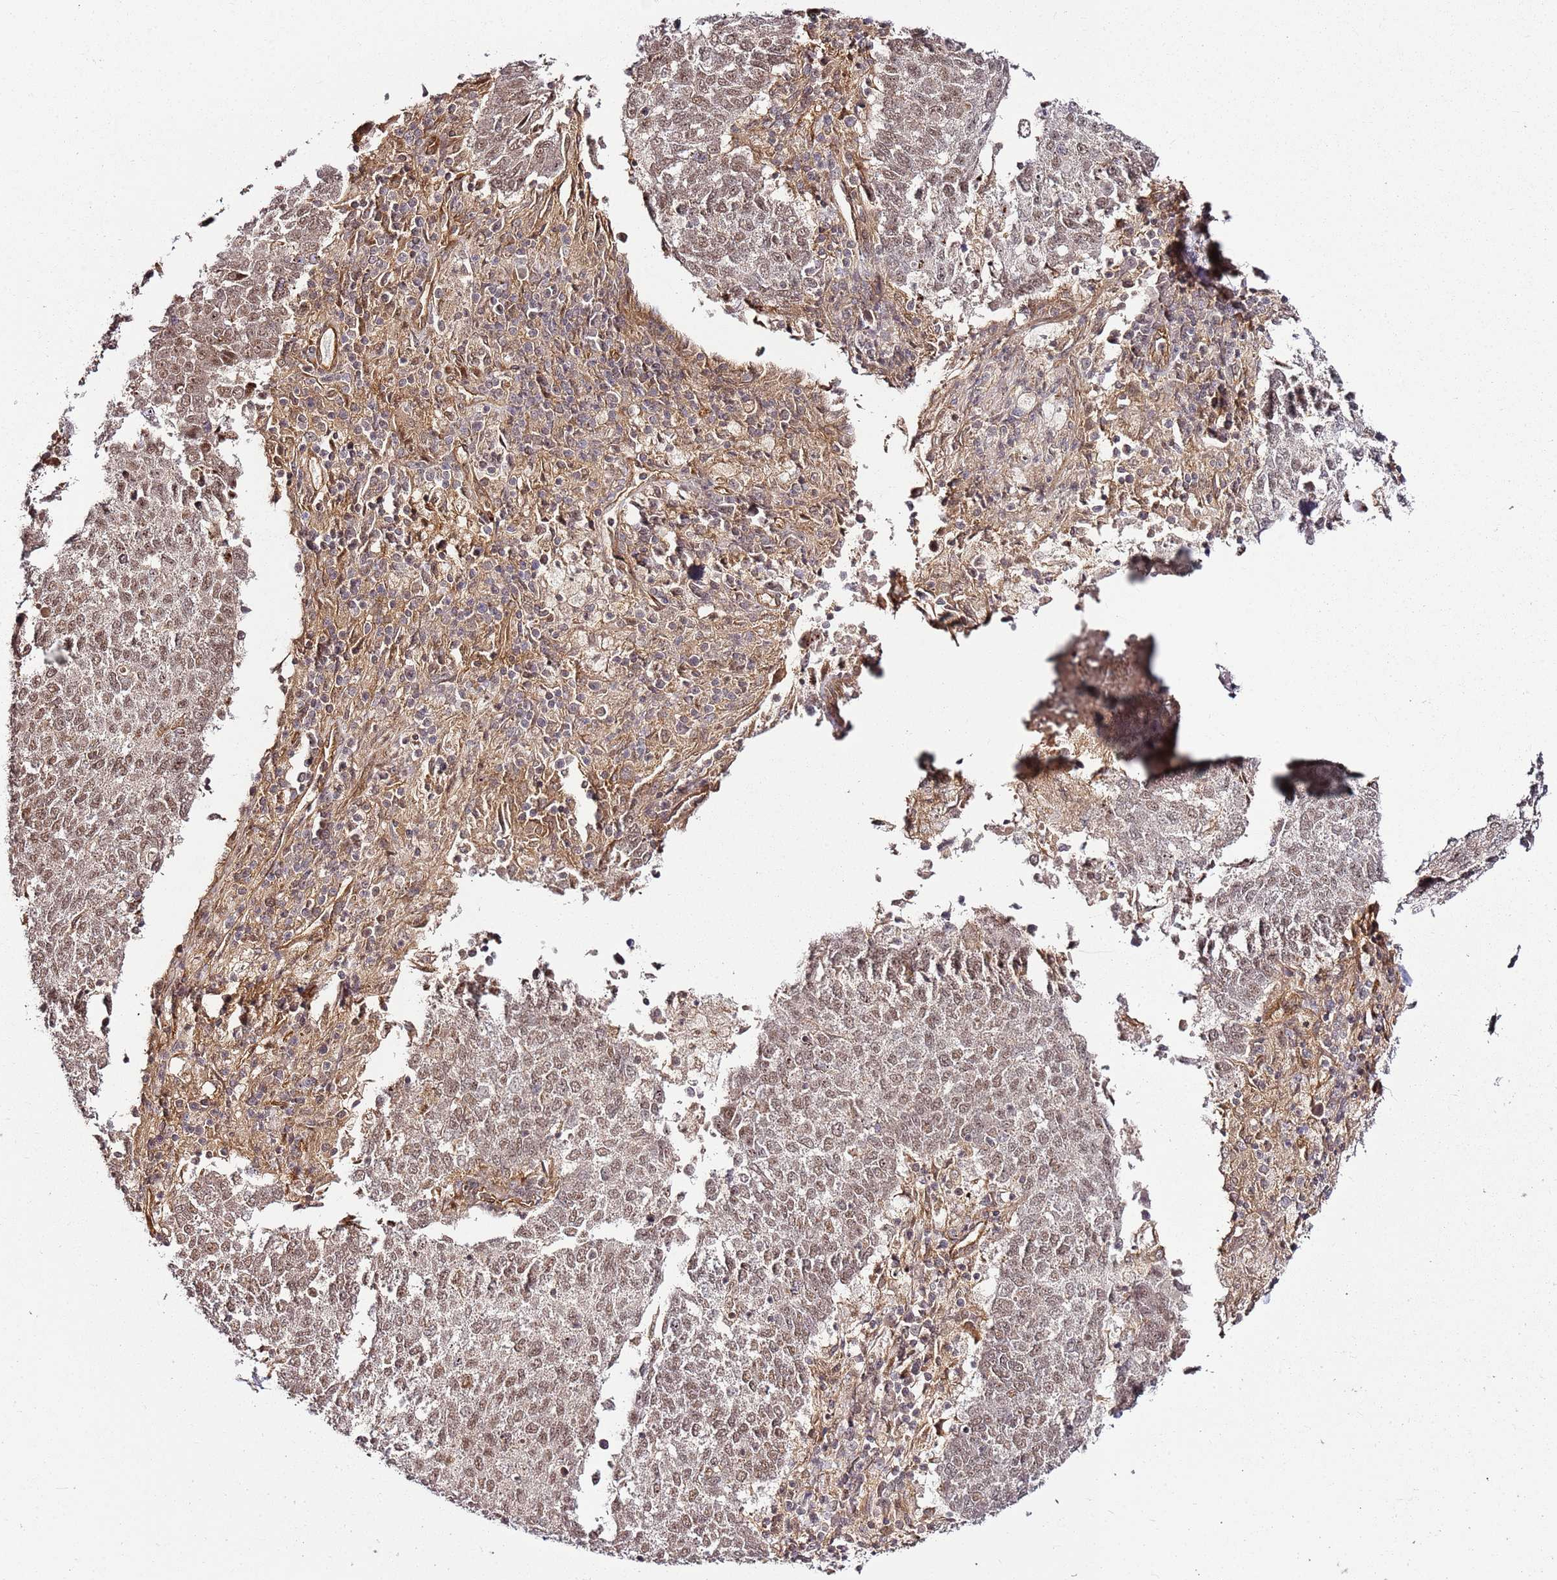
{"staining": {"intensity": "weak", "quantity": ">75%", "location": "nuclear"}, "tissue": "lung cancer", "cell_type": "Tumor cells", "image_type": "cancer", "snomed": [{"axis": "morphology", "description": "Squamous cell carcinoma, NOS"}, {"axis": "topography", "description": "Lung"}], "caption": "The image reveals immunohistochemical staining of lung cancer (squamous cell carcinoma). There is weak nuclear expression is identified in approximately >75% of tumor cells. (Brightfield microscopy of DAB IHC at high magnification).", "gene": "CCNYL1", "patient": {"sex": "male", "age": 73}}